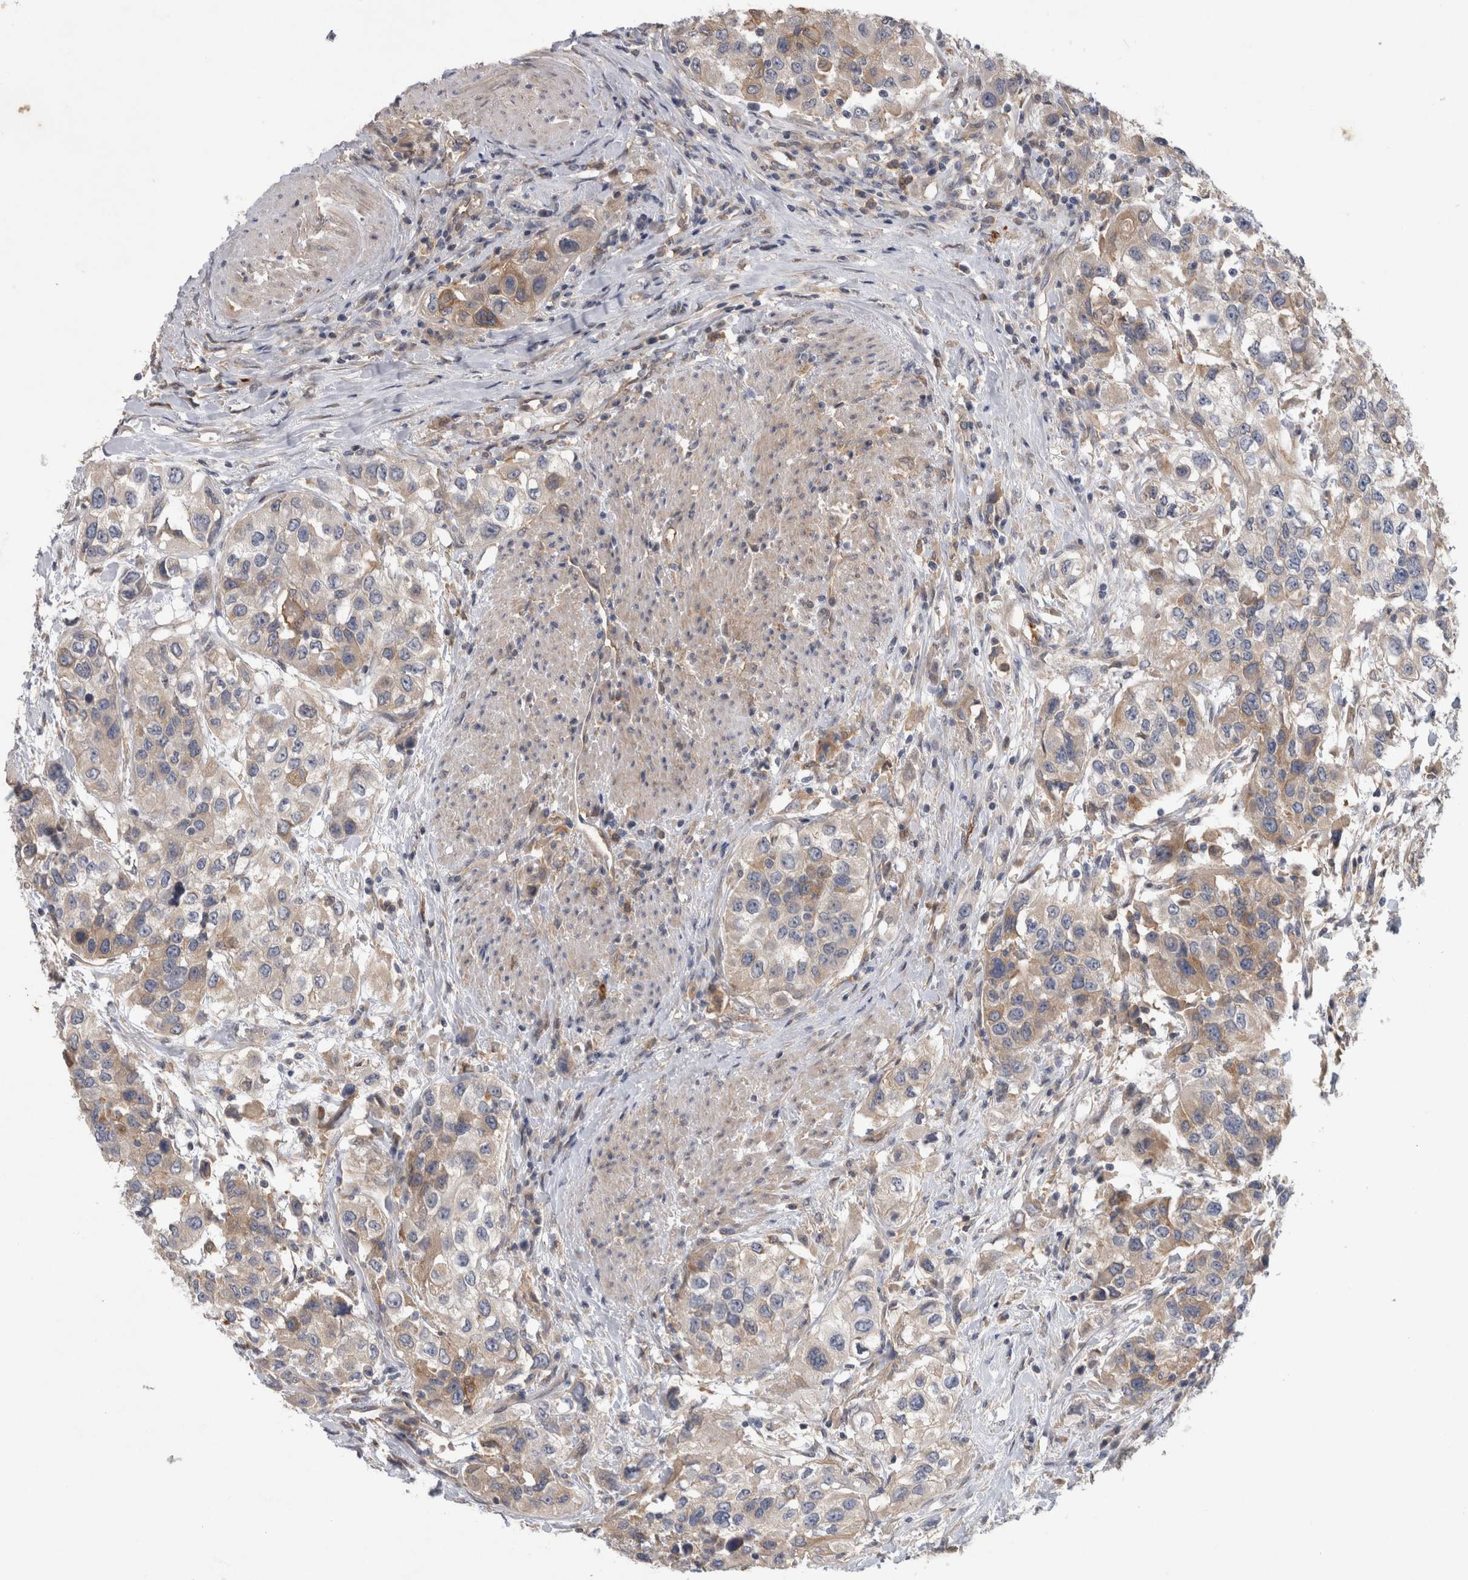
{"staining": {"intensity": "moderate", "quantity": "25%-75%", "location": "cytoplasmic/membranous"}, "tissue": "urothelial cancer", "cell_type": "Tumor cells", "image_type": "cancer", "snomed": [{"axis": "morphology", "description": "Urothelial carcinoma, High grade"}, {"axis": "topography", "description": "Urinary bladder"}], "caption": "This is an image of IHC staining of urothelial cancer, which shows moderate staining in the cytoplasmic/membranous of tumor cells.", "gene": "ANKFY1", "patient": {"sex": "female", "age": 80}}